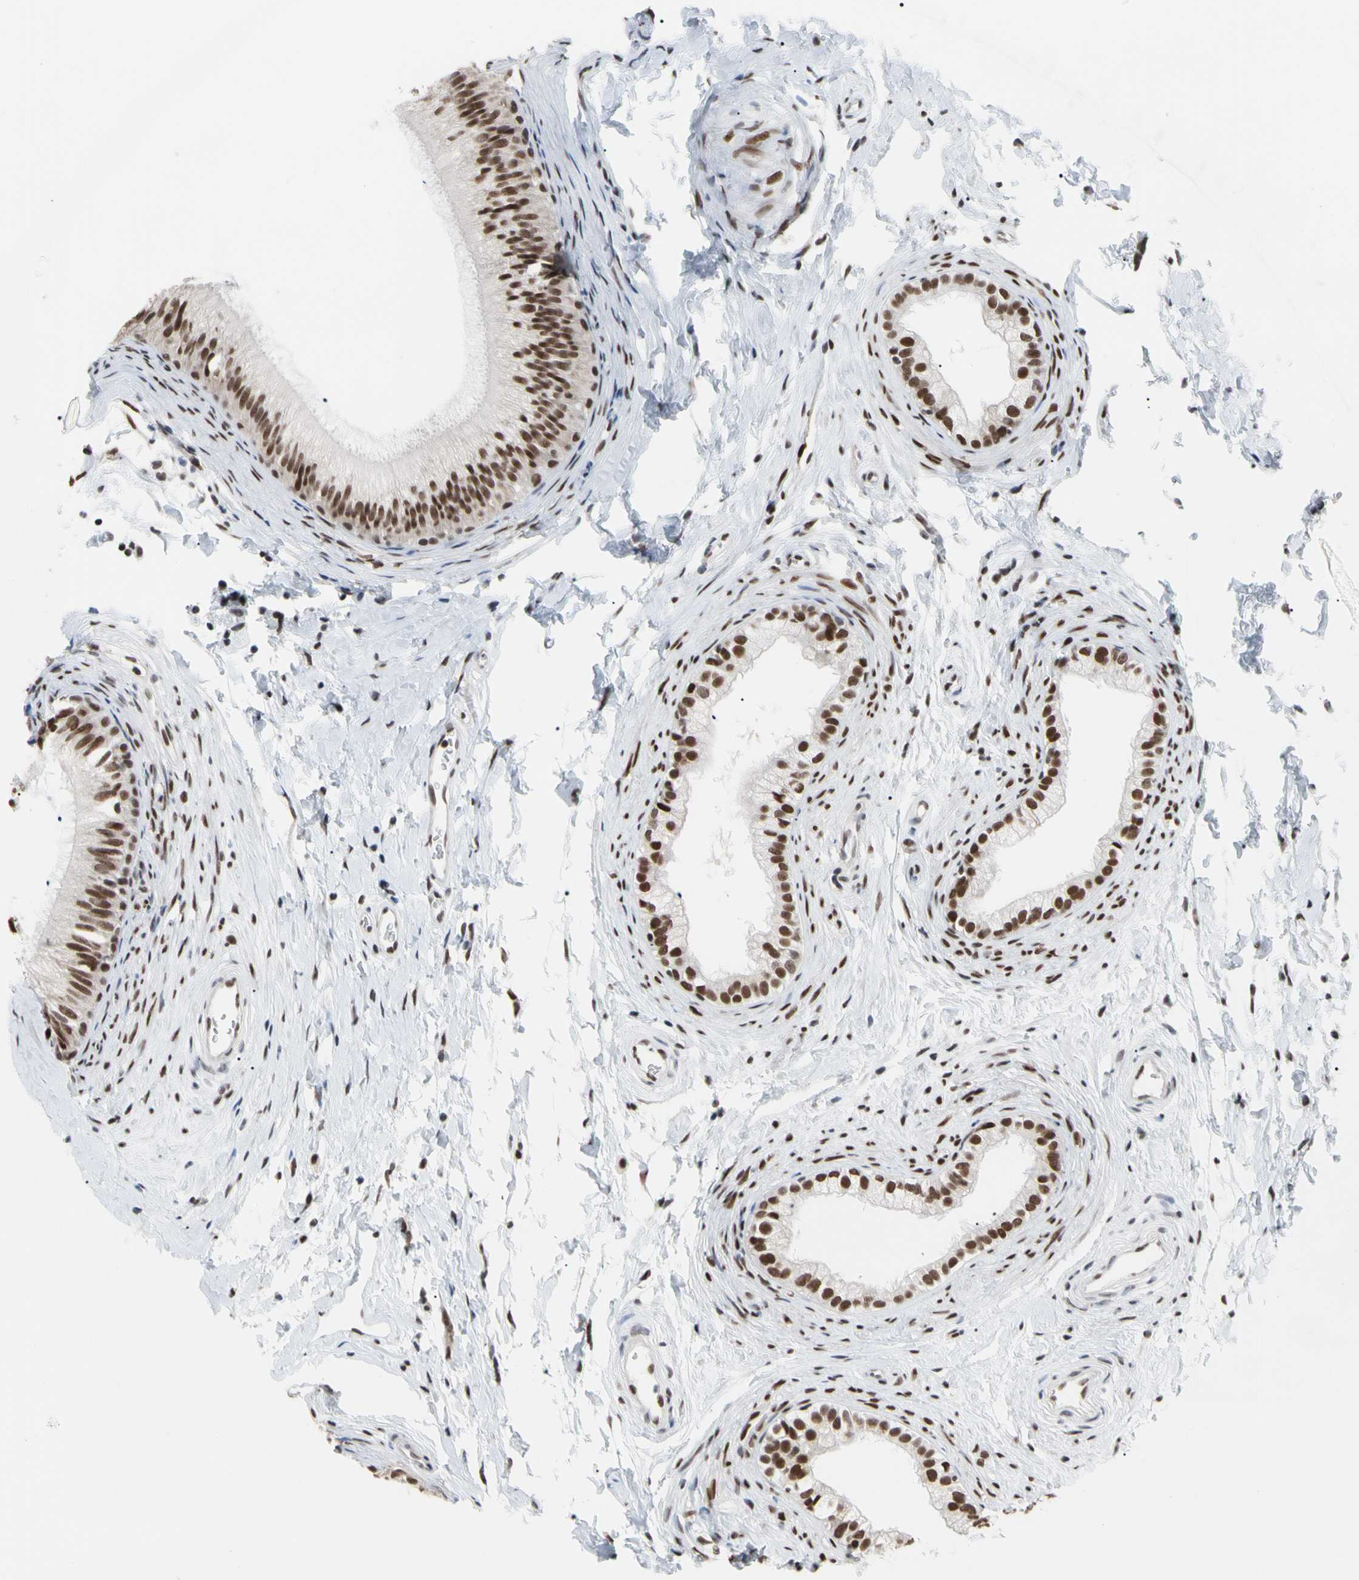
{"staining": {"intensity": "strong", "quantity": ">75%", "location": "nuclear"}, "tissue": "epididymis", "cell_type": "Glandular cells", "image_type": "normal", "snomed": [{"axis": "morphology", "description": "Normal tissue, NOS"}, {"axis": "topography", "description": "Epididymis"}], "caption": "This is a histology image of immunohistochemistry (IHC) staining of benign epididymis, which shows strong positivity in the nuclear of glandular cells.", "gene": "FAM98B", "patient": {"sex": "male", "age": 56}}